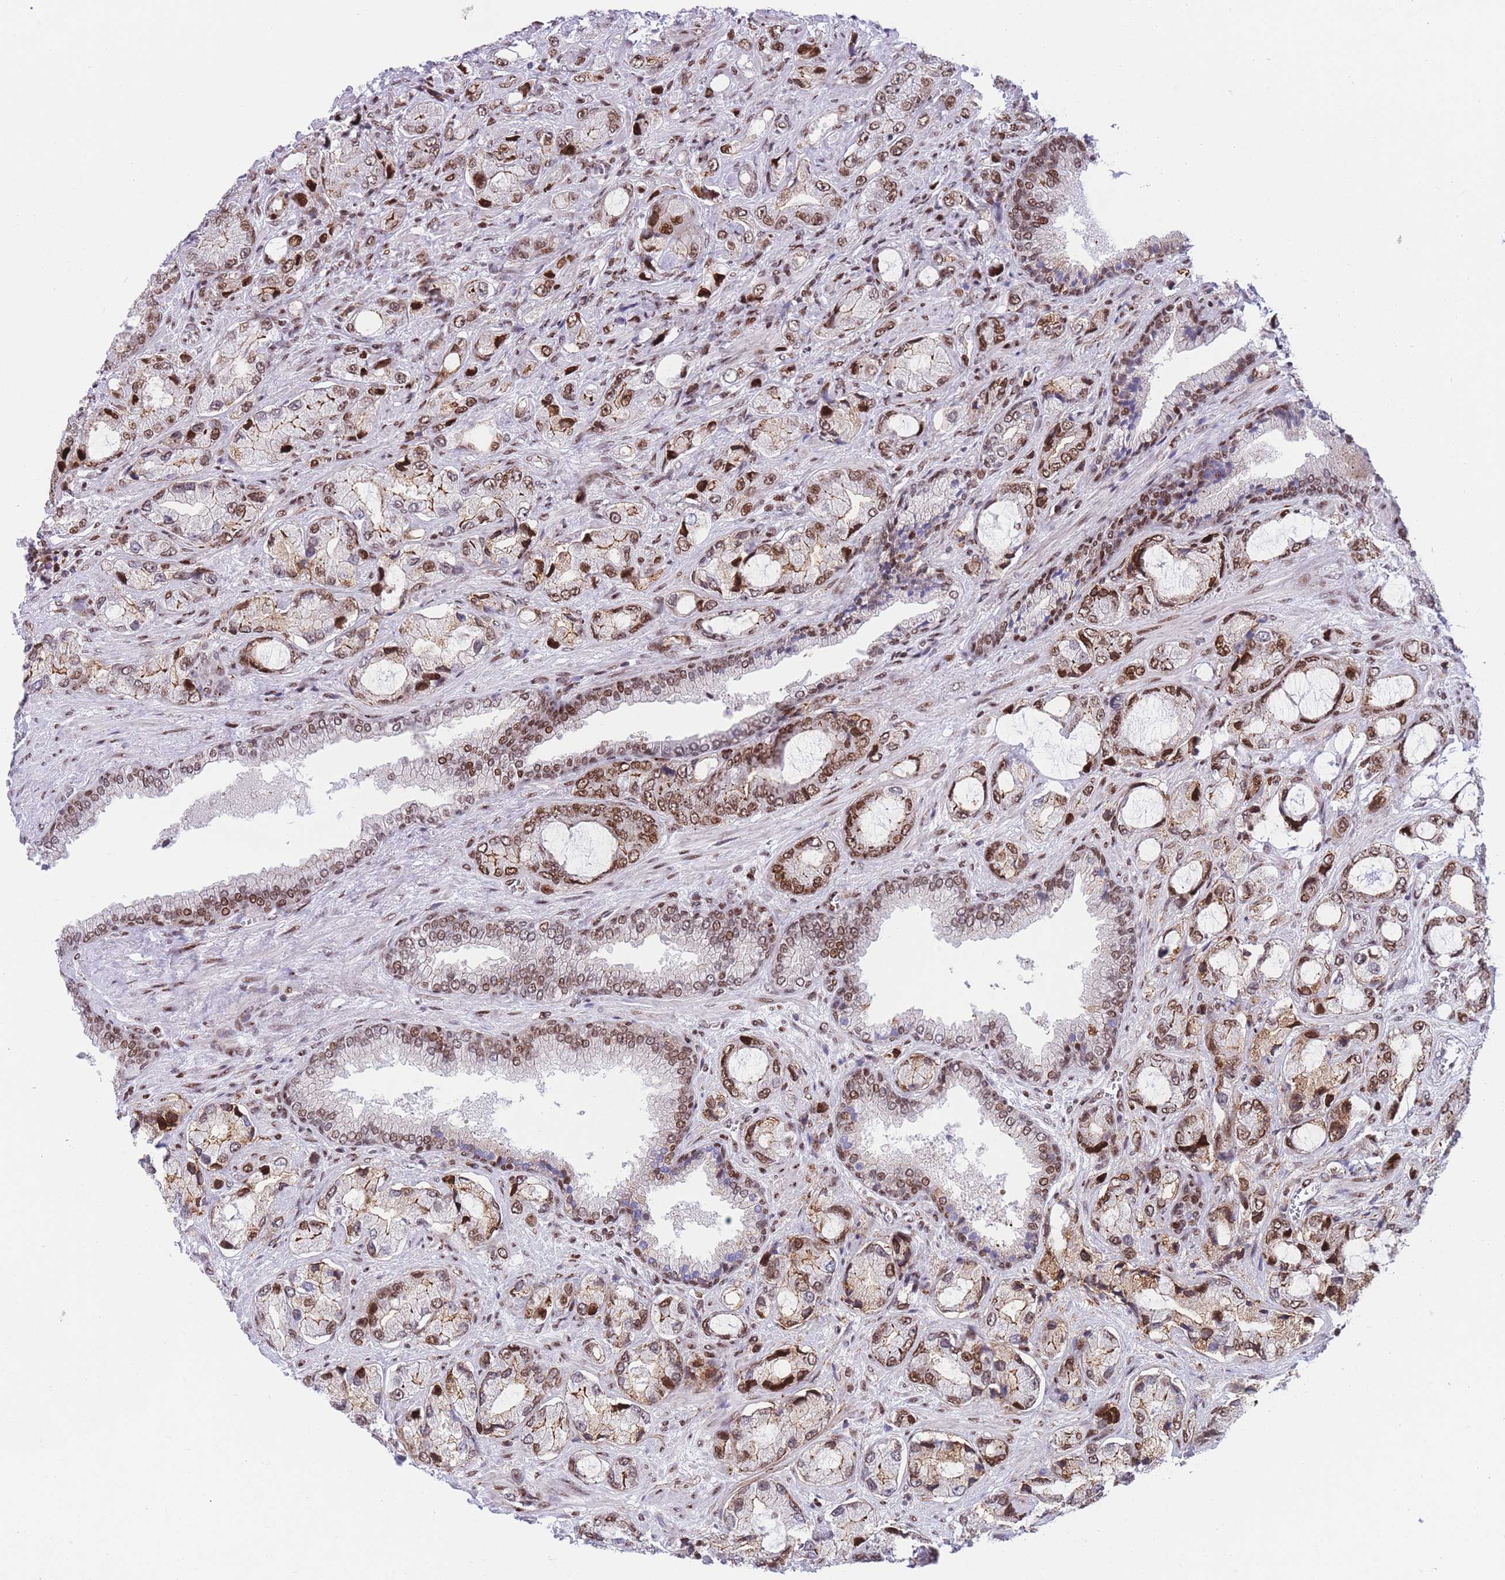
{"staining": {"intensity": "moderate", "quantity": ">75%", "location": "cytoplasmic/membranous,nuclear"}, "tissue": "prostate cancer", "cell_type": "Tumor cells", "image_type": "cancer", "snomed": [{"axis": "morphology", "description": "Adenocarcinoma, High grade"}, {"axis": "topography", "description": "Prostate"}], "caption": "High-power microscopy captured an immunohistochemistry histopathology image of prostate cancer (high-grade adenocarcinoma), revealing moderate cytoplasmic/membranous and nuclear staining in about >75% of tumor cells.", "gene": "DNAJC3", "patient": {"sex": "male", "age": 68}}